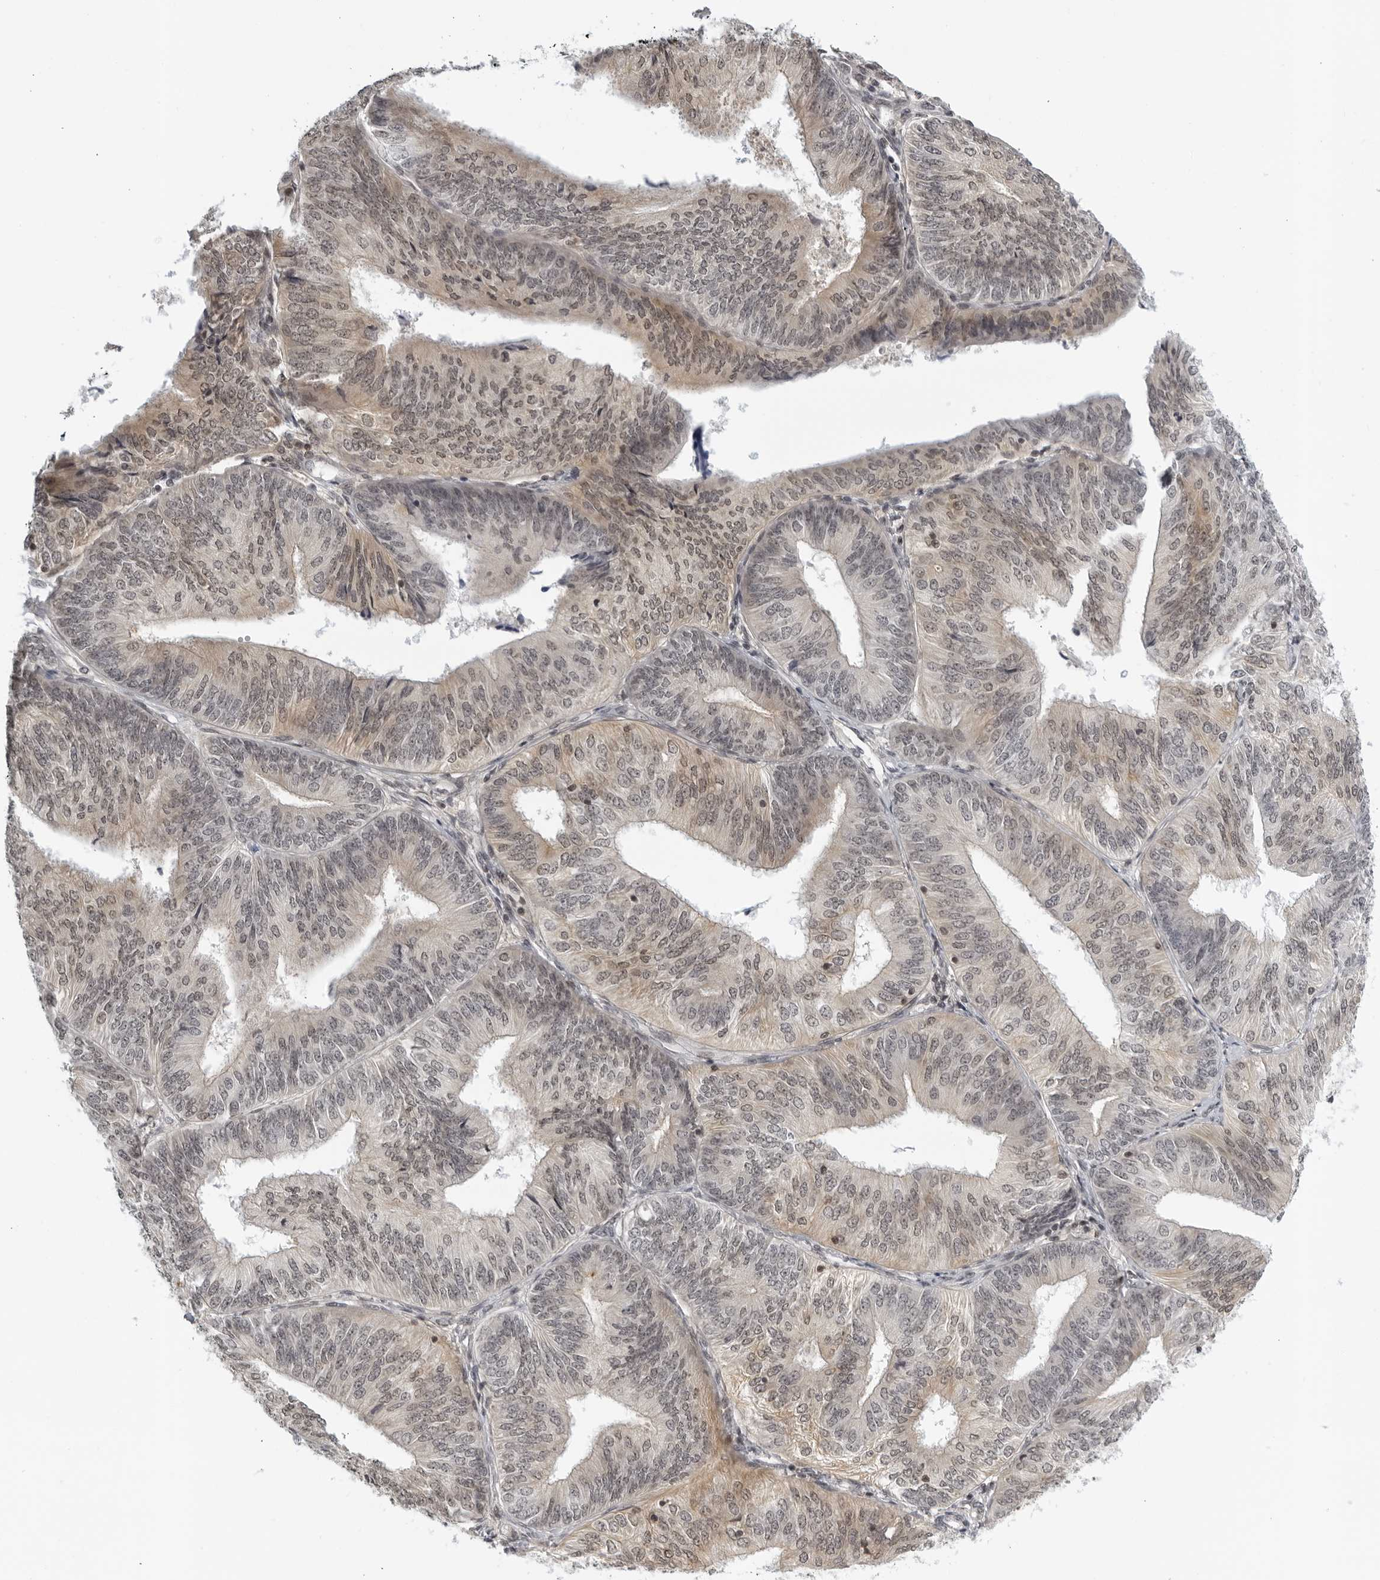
{"staining": {"intensity": "moderate", "quantity": "<25%", "location": "cytoplasmic/membranous,nuclear"}, "tissue": "endometrial cancer", "cell_type": "Tumor cells", "image_type": "cancer", "snomed": [{"axis": "morphology", "description": "Adenocarcinoma, NOS"}, {"axis": "topography", "description": "Endometrium"}], "caption": "Moderate cytoplasmic/membranous and nuclear protein staining is appreciated in approximately <25% of tumor cells in endometrial adenocarcinoma.", "gene": "CC2D1B", "patient": {"sex": "female", "age": 58}}